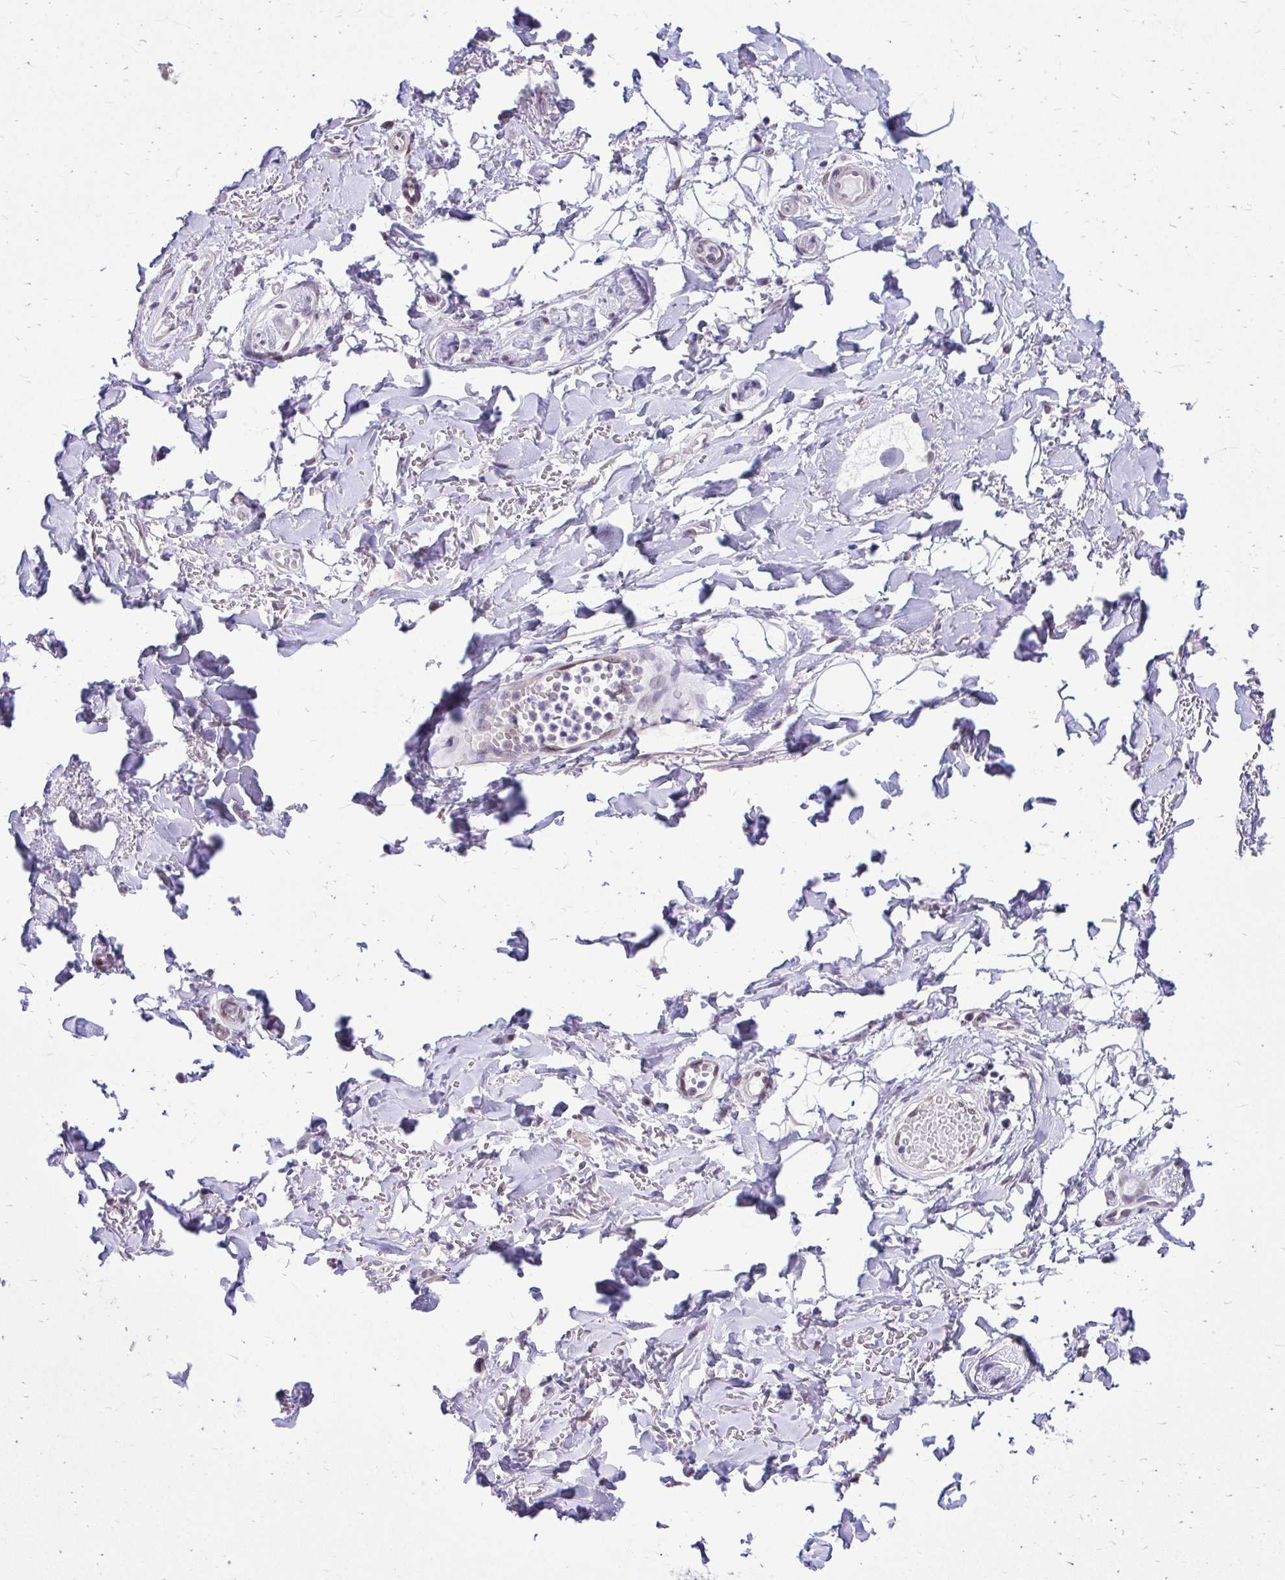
{"staining": {"intensity": "negative", "quantity": "none", "location": "none"}, "tissue": "adipose tissue", "cell_type": "Adipocytes", "image_type": "normal", "snomed": [{"axis": "morphology", "description": "Normal tissue, NOS"}, {"axis": "topography", "description": "Anal"}, {"axis": "topography", "description": "Peripheral nerve tissue"}], "caption": "This image is of normal adipose tissue stained with immunohistochemistry (IHC) to label a protein in brown with the nuclei are counter-stained blue. There is no expression in adipocytes.", "gene": "BANF1", "patient": {"sex": "male", "age": 78}}